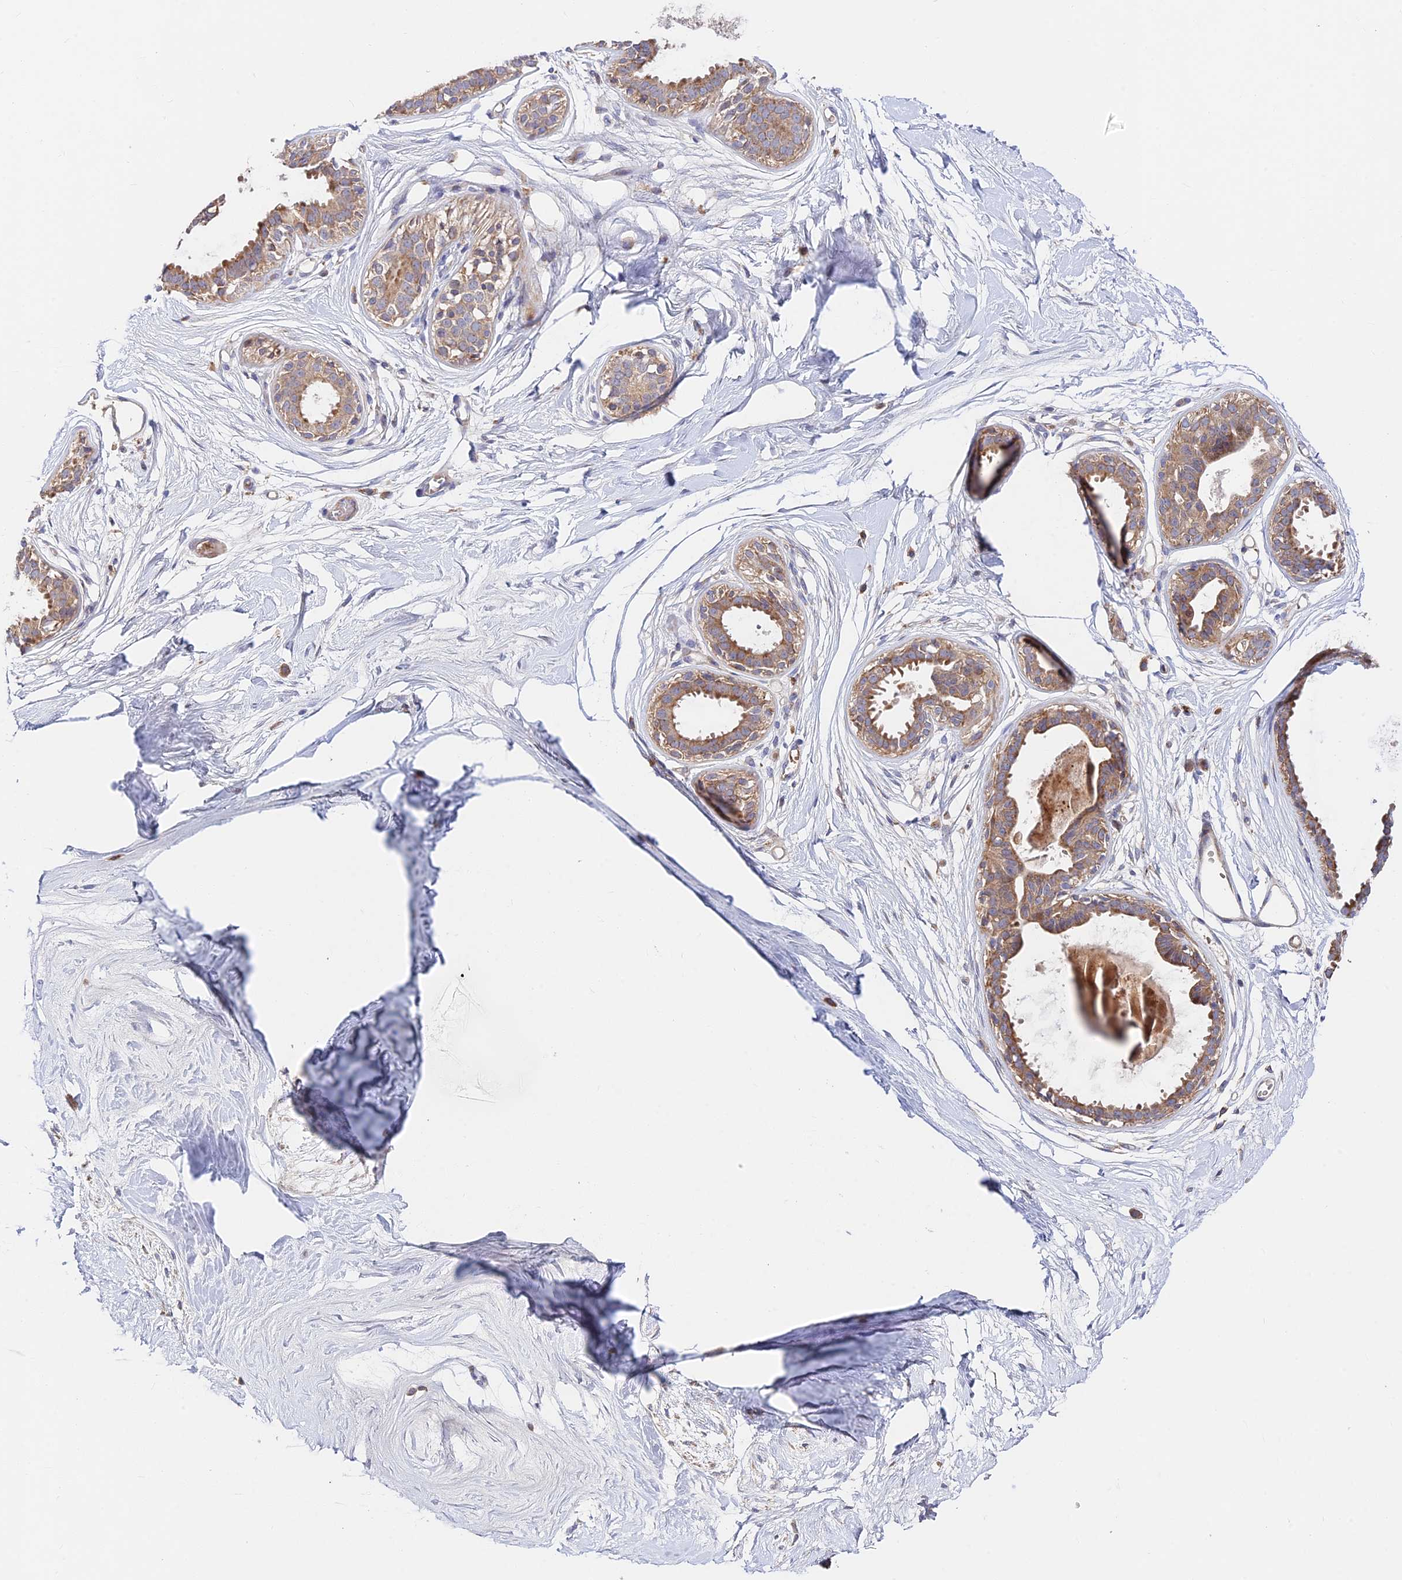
{"staining": {"intensity": "negative", "quantity": "none", "location": "none"}, "tissue": "breast", "cell_type": "Adipocytes", "image_type": "normal", "snomed": [{"axis": "morphology", "description": "Normal tissue, NOS"}, {"axis": "topography", "description": "Breast"}], "caption": "A histopathology image of breast stained for a protein shows no brown staining in adipocytes. (DAB immunohistochemistry with hematoxylin counter stain).", "gene": "FUOM", "patient": {"sex": "female", "age": 45}}